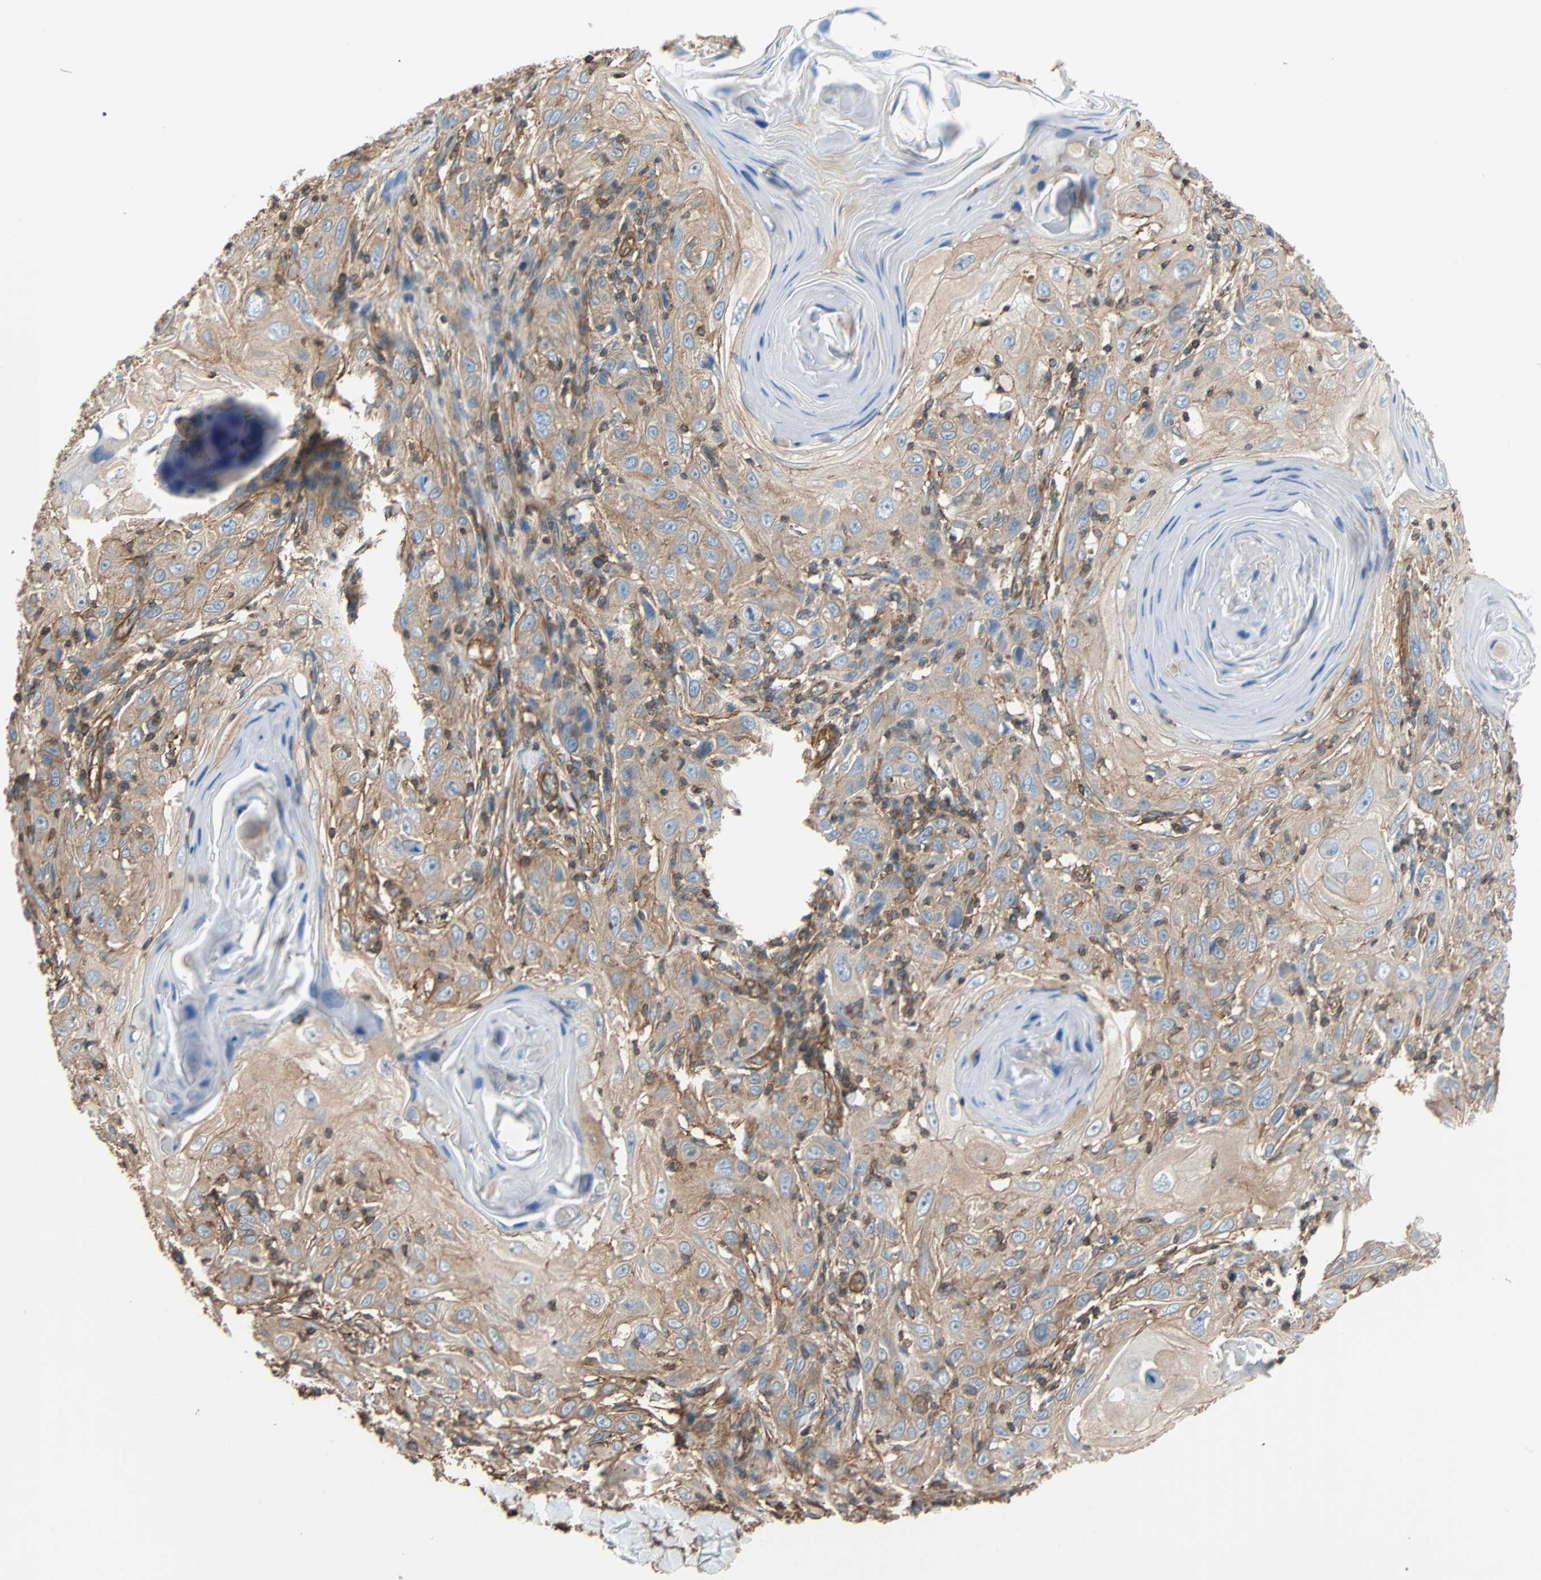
{"staining": {"intensity": "weak", "quantity": ">75%", "location": "cytoplasmic/membranous"}, "tissue": "skin cancer", "cell_type": "Tumor cells", "image_type": "cancer", "snomed": [{"axis": "morphology", "description": "Squamous cell carcinoma, NOS"}, {"axis": "topography", "description": "Skin"}], "caption": "Skin squamous cell carcinoma was stained to show a protein in brown. There is low levels of weak cytoplasmic/membranous staining in about >75% of tumor cells.", "gene": "GALNT10", "patient": {"sex": "female", "age": 88}}